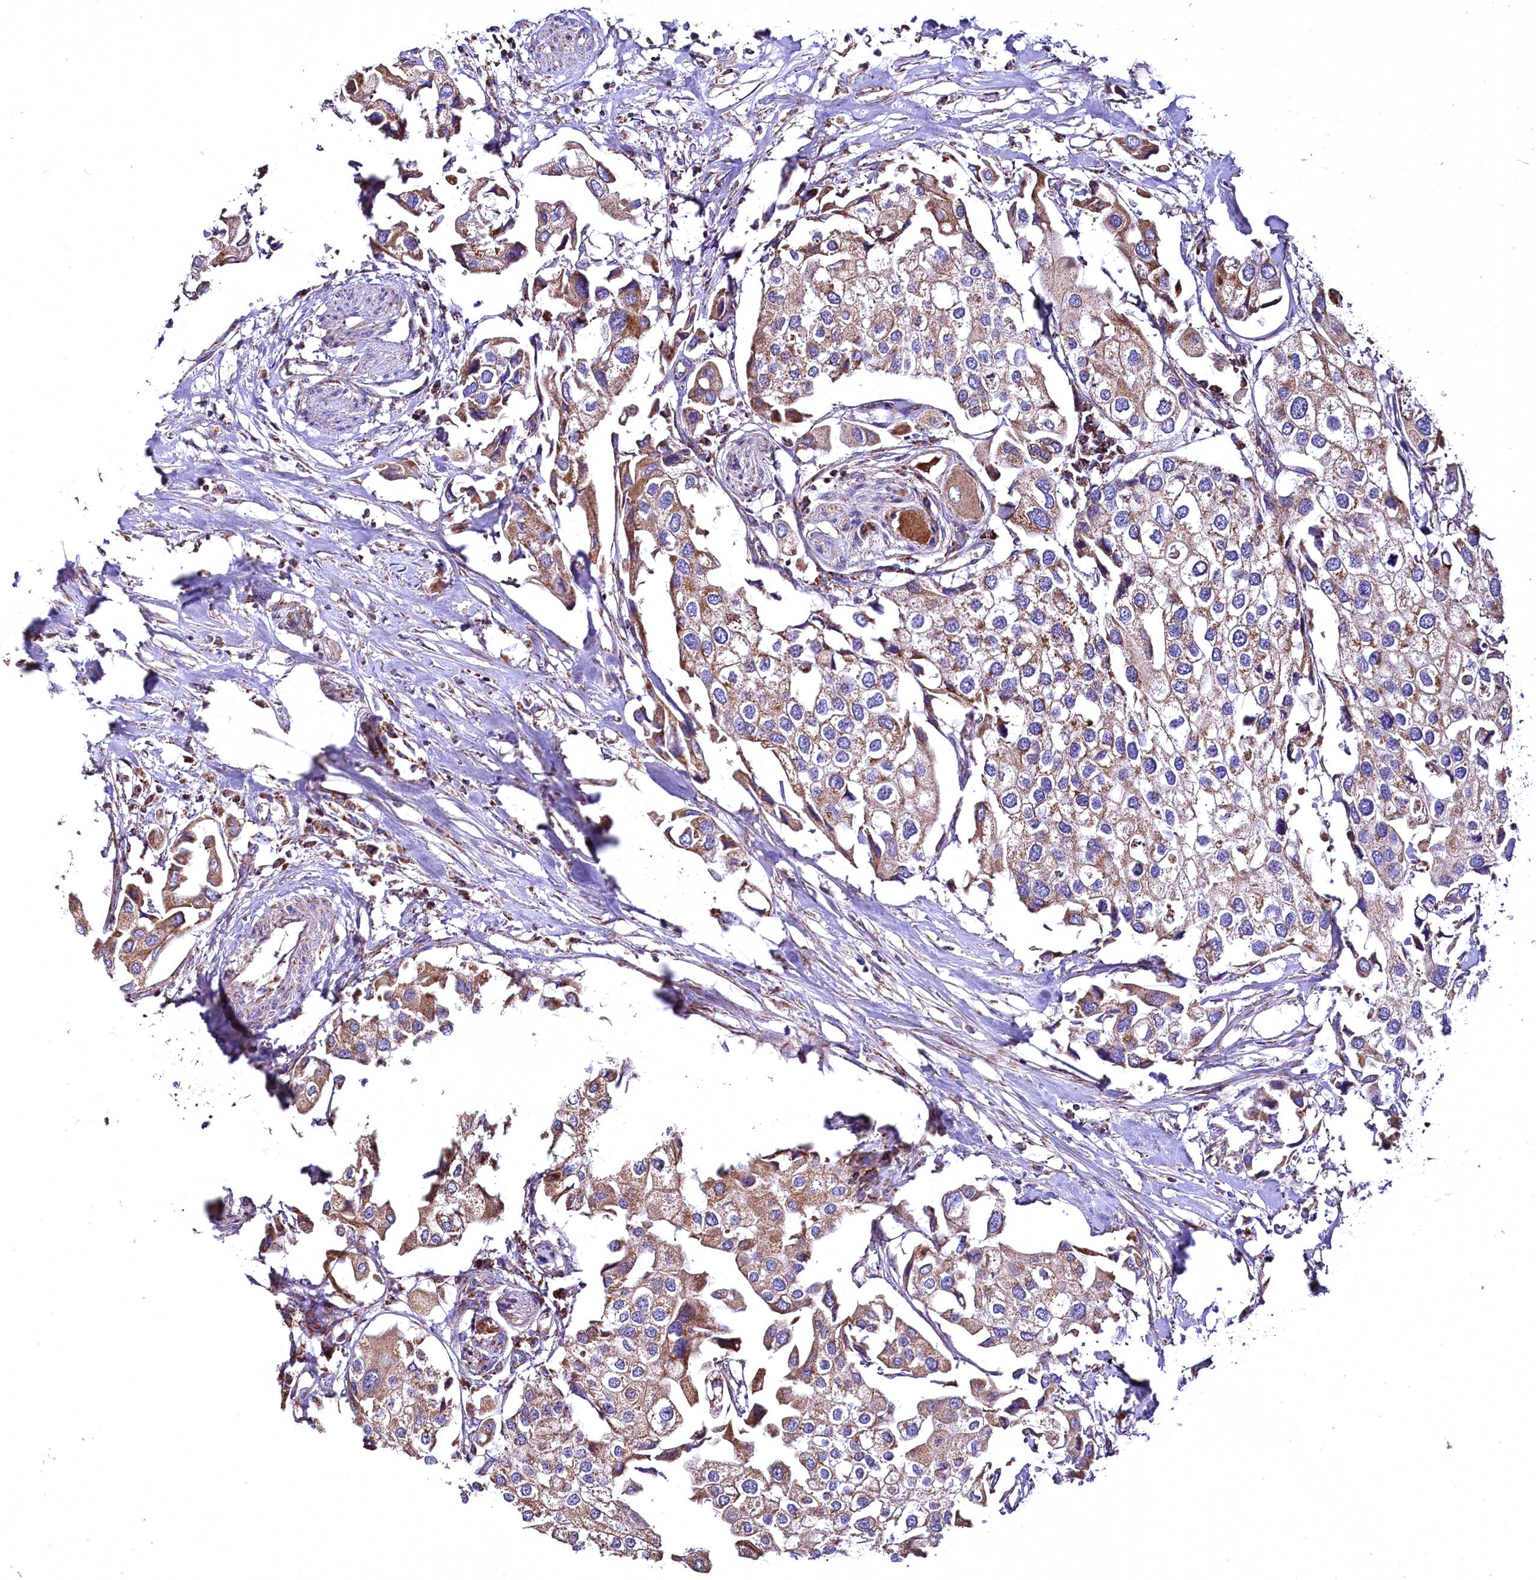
{"staining": {"intensity": "moderate", "quantity": "25%-75%", "location": "cytoplasmic/membranous"}, "tissue": "urothelial cancer", "cell_type": "Tumor cells", "image_type": "cancer", "snomed": [{"axis": "morphology", "description": "Urothelial carcinoma, High grade"}, {"axis": "topography", "description": "Urinary bladder"}], "caption": "Protein staining by IHC demonstrates moderate cytoplasmic/membranous staining in approximately 25%-75% of tumor cells in urothelial cancer.", "gene": "NUDT15", "patient": {"sex": "male", "age": 64}}